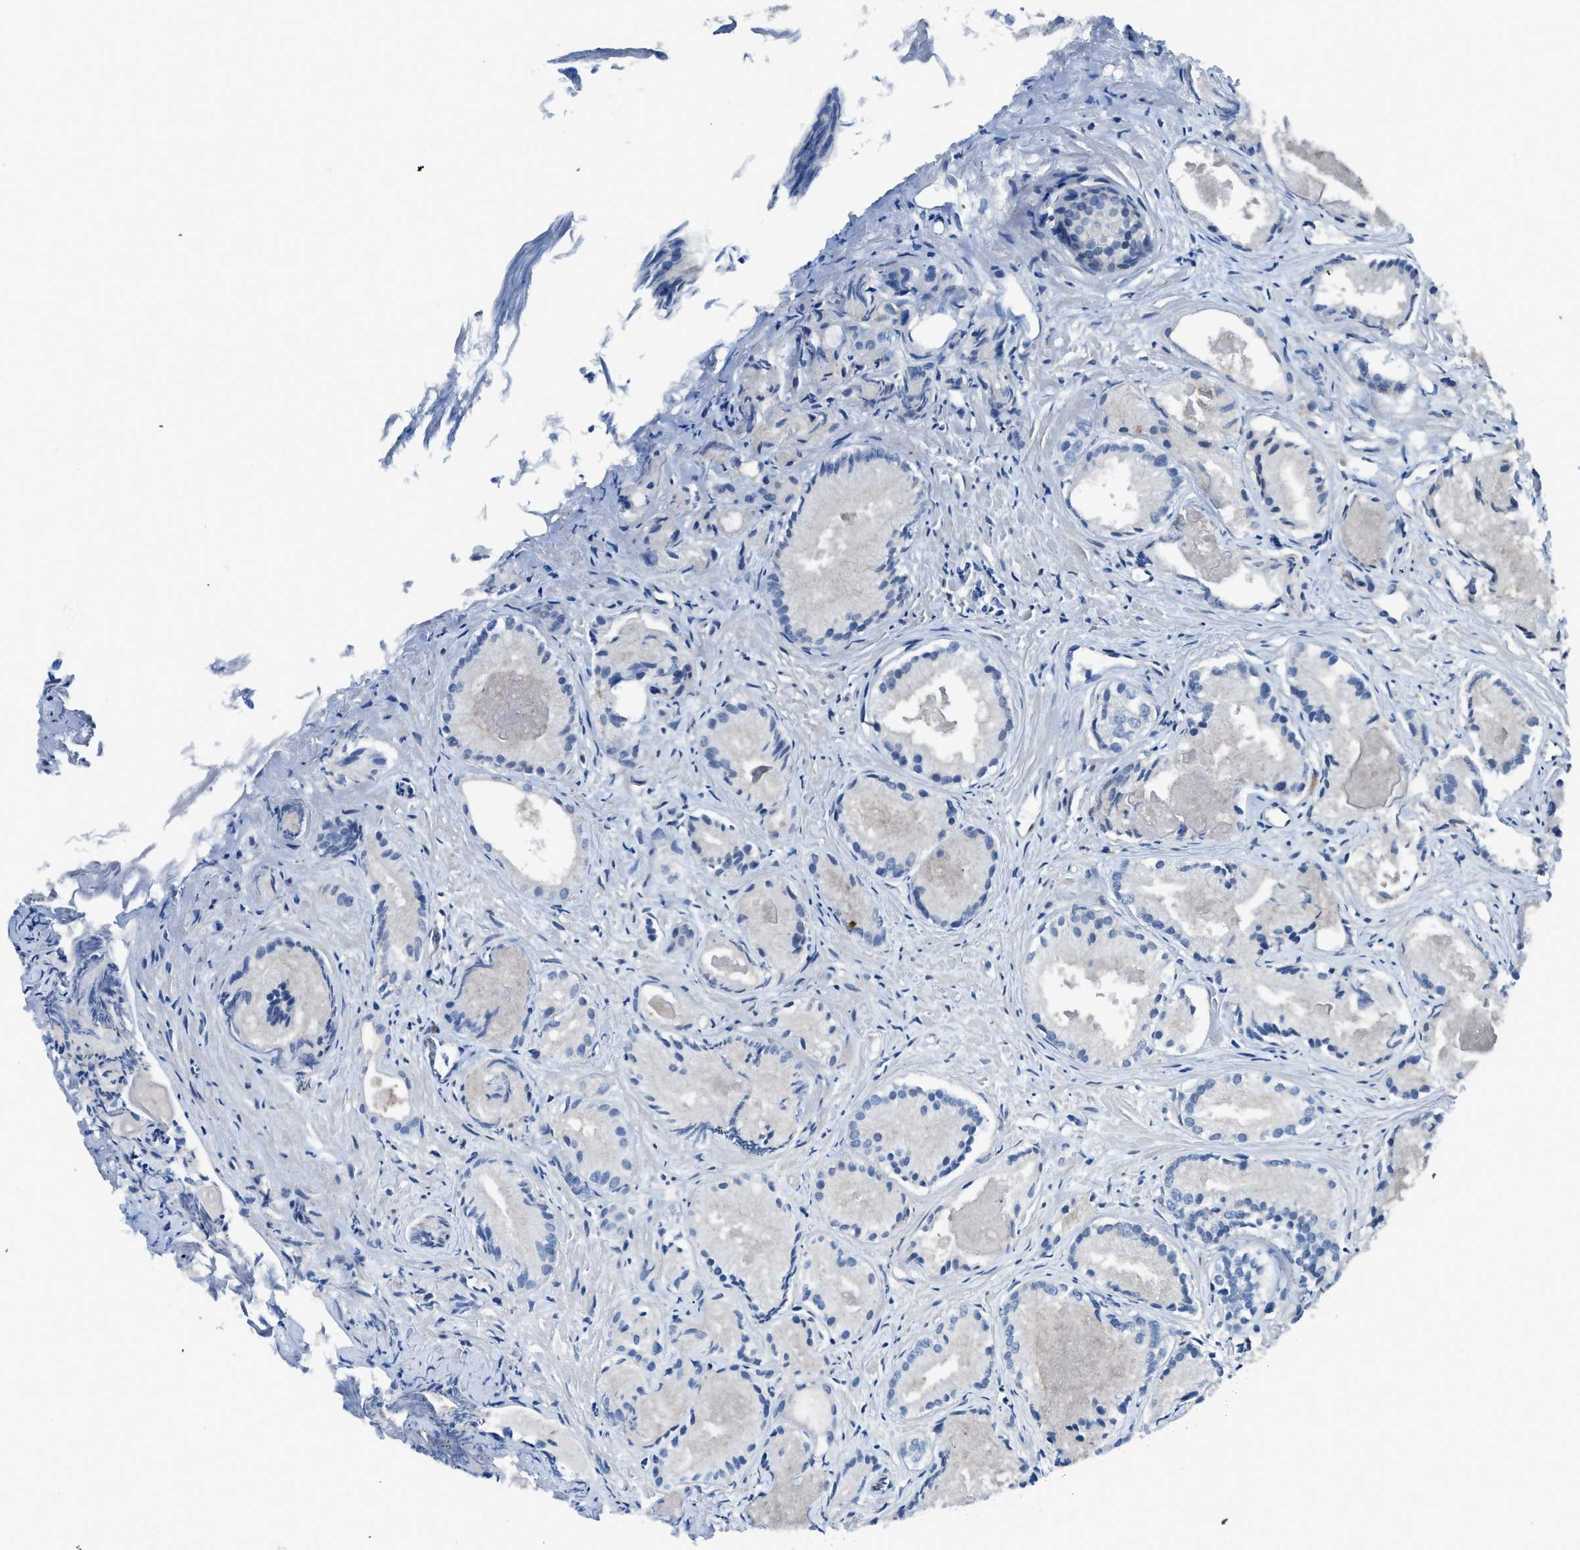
{"staining": {"intensity": "negative", "quantity": "none", "location": "none"}, "tissue": "prostate cancer", "cell_type": "Tumor cells", "image_type": "cancer", "snomed": [{"axis": "morphology", "description": "Adenocarcinoma, Low grade"}, {"axis": "topography", "description": "Prostate"}], "caption": "IHC image of neoplastic tissue: human prostate cancer stained with DAB reveals no significant protein positivity in tumor cells. The staining was performed using DAB (3,3'-diaminobenzidine) to visualize the protein expression in brown, while the nuclei were stained in blue with hematoxylin (Magnification: 20x).", "gene": "PRKN", "patient": {"sex": "male", "age": 72}}